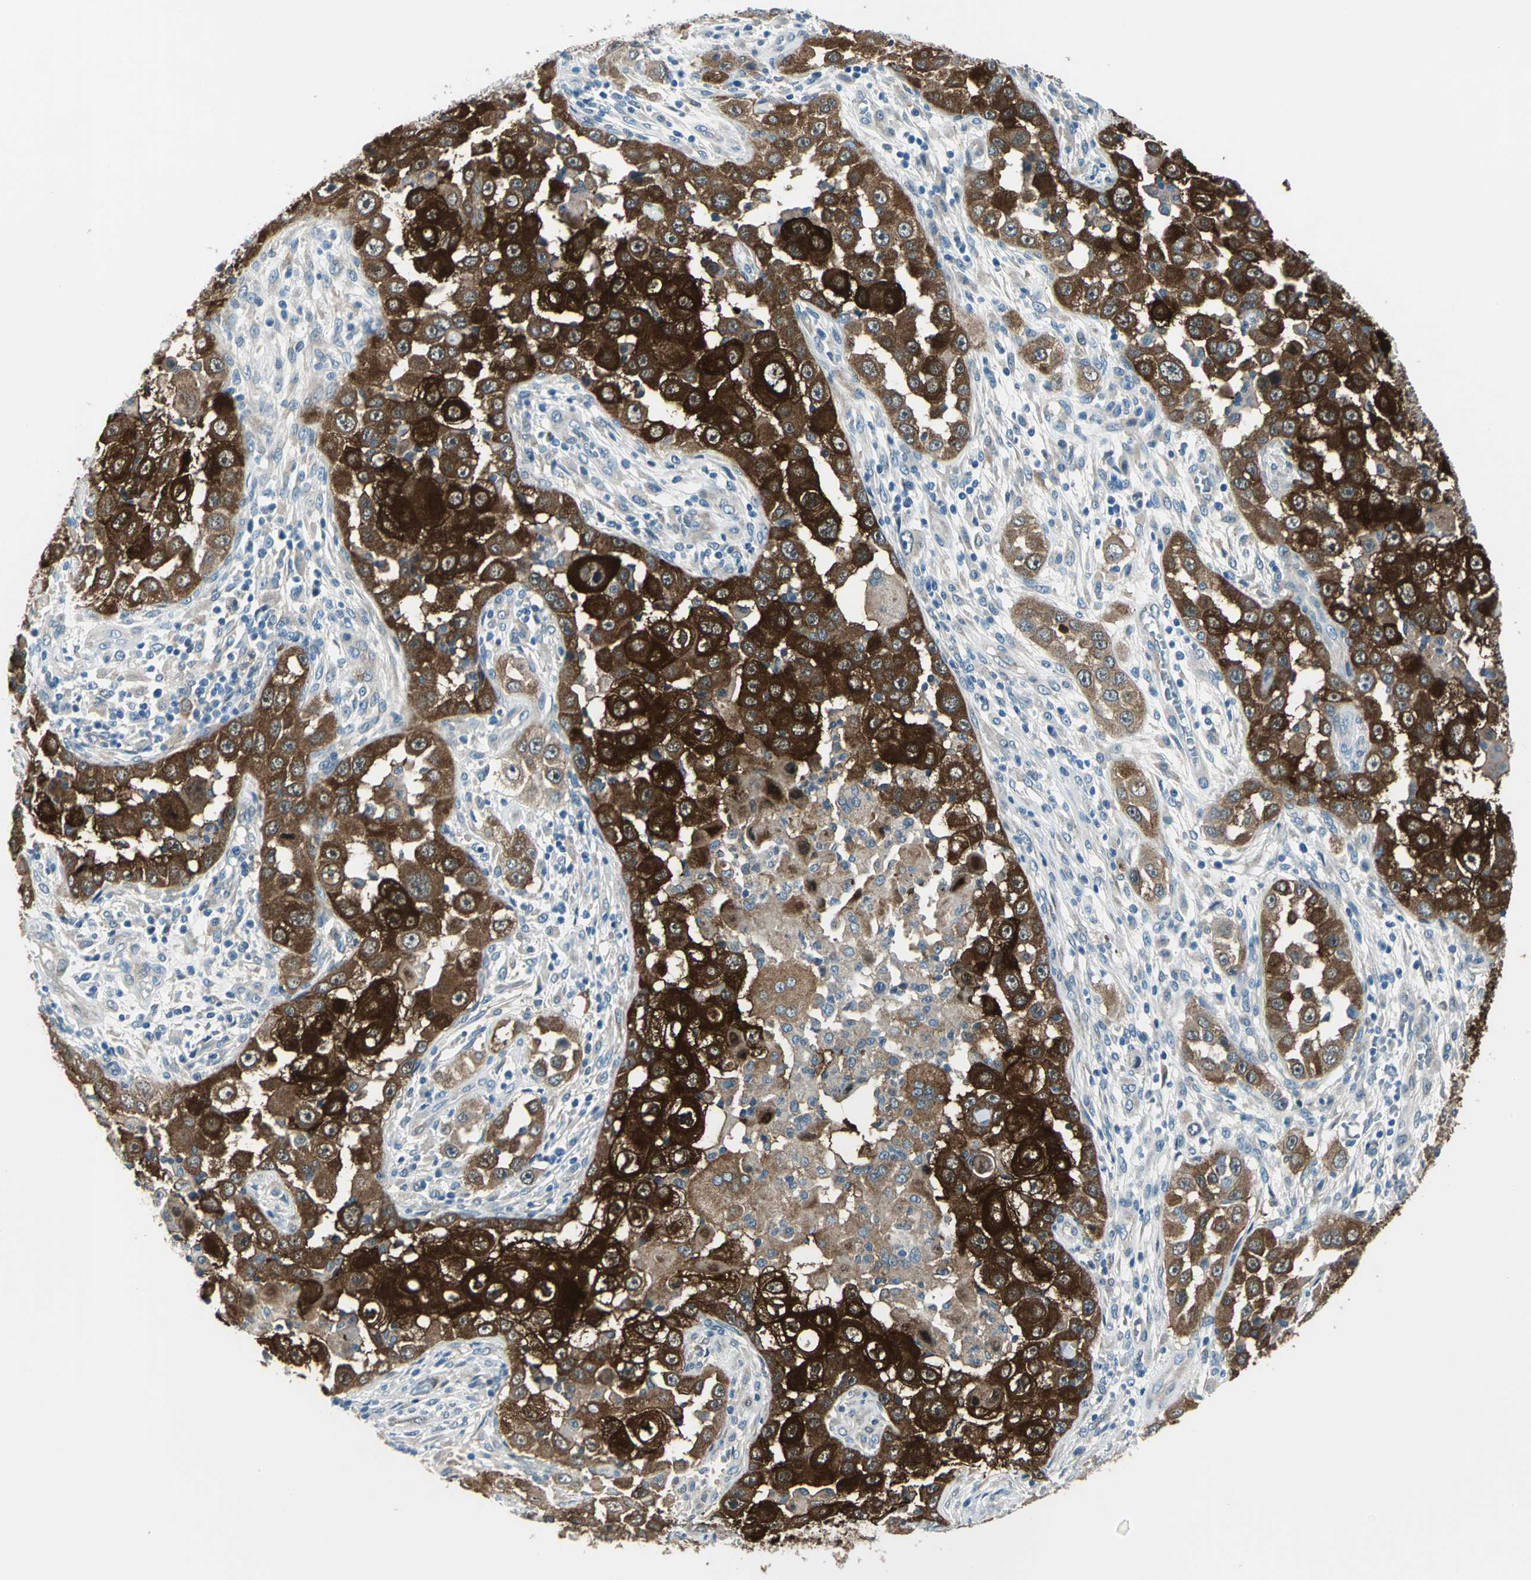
{"staining": {"intensity": "strong", "quantity": ">75%", "location": "cytoplasmic/membranous"}, "tissue": "head and neck cancer", "cell_type": "Tumor cells", "image_type": "cancer", "snomed": [{"axis": "morphology", "description": "Carcinoma, NOS"}, {"axis": "topography", "description": "Head-Neck"}], "caption": "A high-resolution histopathology image shows immunohistochemistry staining of head and neck cancer, which reveals strong cytoplasmic/membranous expression in about >75% of tumor cells.", "gene": "HSPB1", "patient": {"sex": "male", "age": 87}}